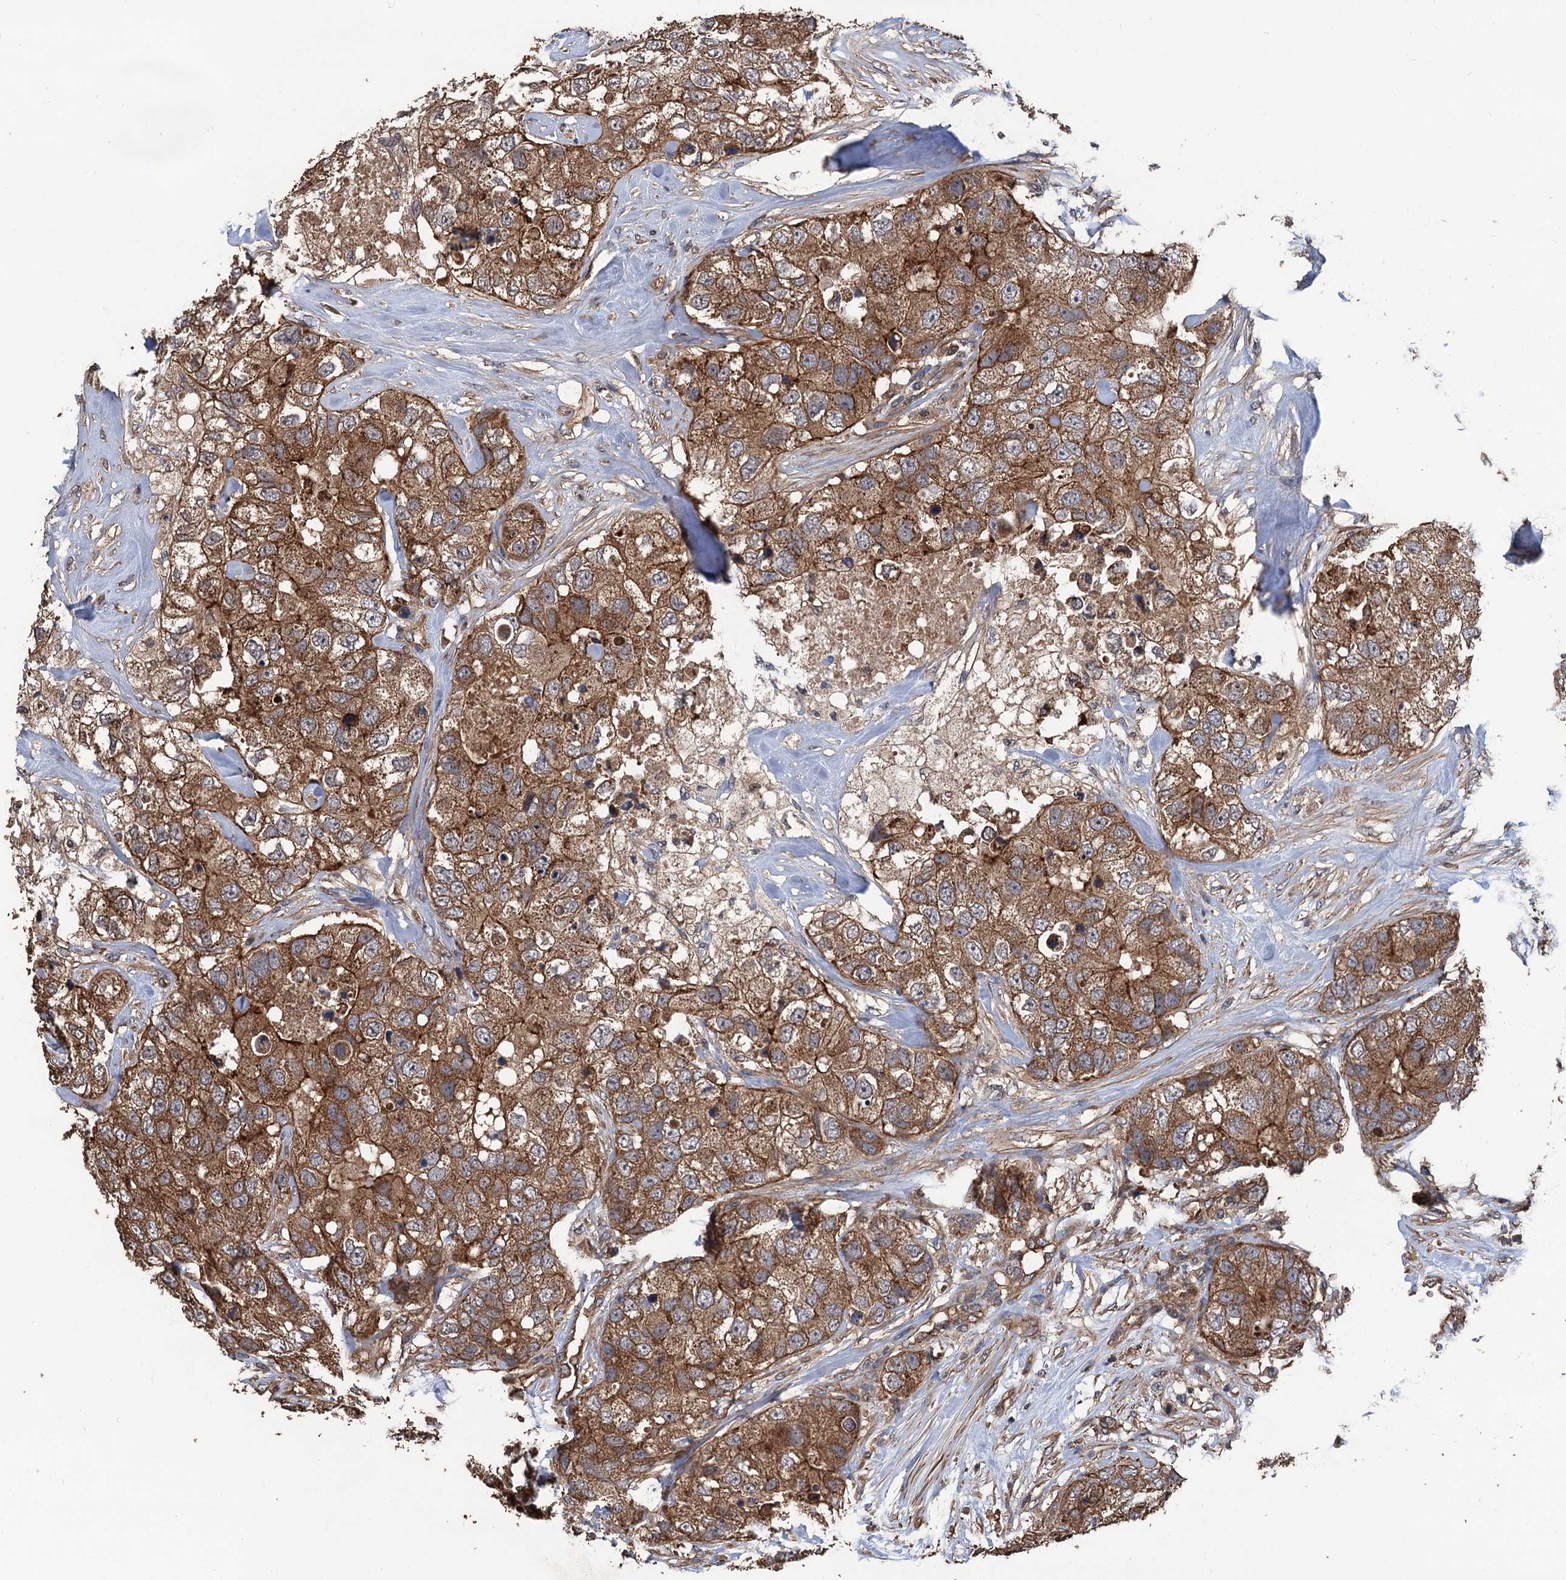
{"staining": {"intensity": "moderate", "quantity": ">75%", "location": "cytoplasmic/membranous"}, "tissue": "breast cancer", "cell_type": "Tumor cells", "image_type": "cancer", "snomed": [{"axis": "morphology", "description": "Duct carcinoma"}, {"axis": "topography", "description": "Breast"}], "caption": "Immunohistochemical staining of human infiltrating ductal carcinoma (breast) exhibits medium levels of moderate cytoplasmic/membranous staining in about >75% of tumor cells. (DAB IHC with brightfield microscopy, high magnification).", "gene": "PPP4R1", "patient": {"sex": "female", "age": 62}}